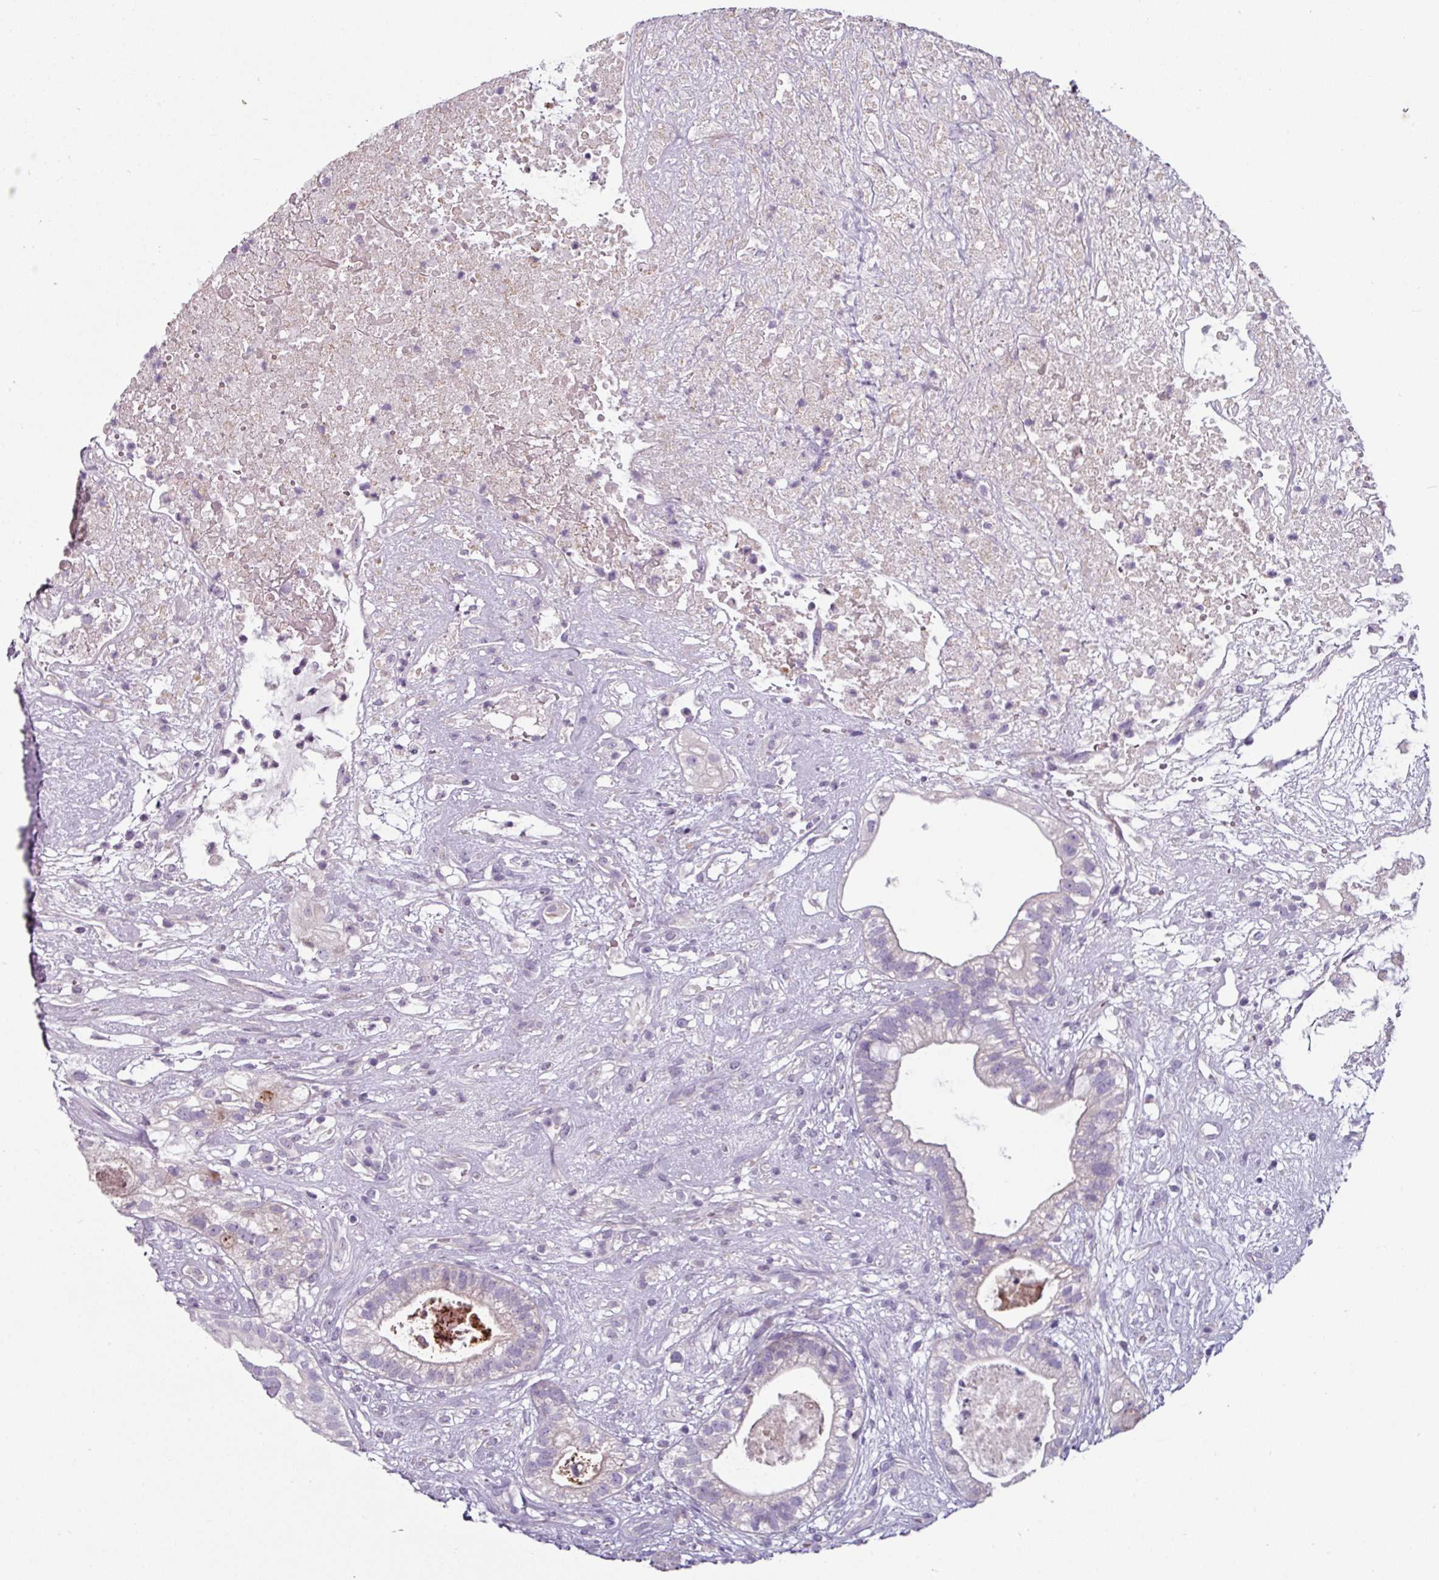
{"staining": {"intensity": "negative", "quantity": "none", "location": "none"}, "tissue": "testis cancer", "cell_type": "Tumor cells", "image_type": "cancer", "snomed": [{"axis": "morphology", "description": "Seminoma, NOS"}, {"axis": "morphology", "description": "Carcinoma, Embryonal, NOS"}, {"axis": "topography", "description": "Testis"}], "caption": "IHC micrograph of neoplastic tissue: human testis cancer stained with DAB (3,3'-diaminobenzidine) demonstrates no significant protein positivity in tumor cells.", "gene": "MTMR14", "patient": {"sex": "male", "age": 41}}